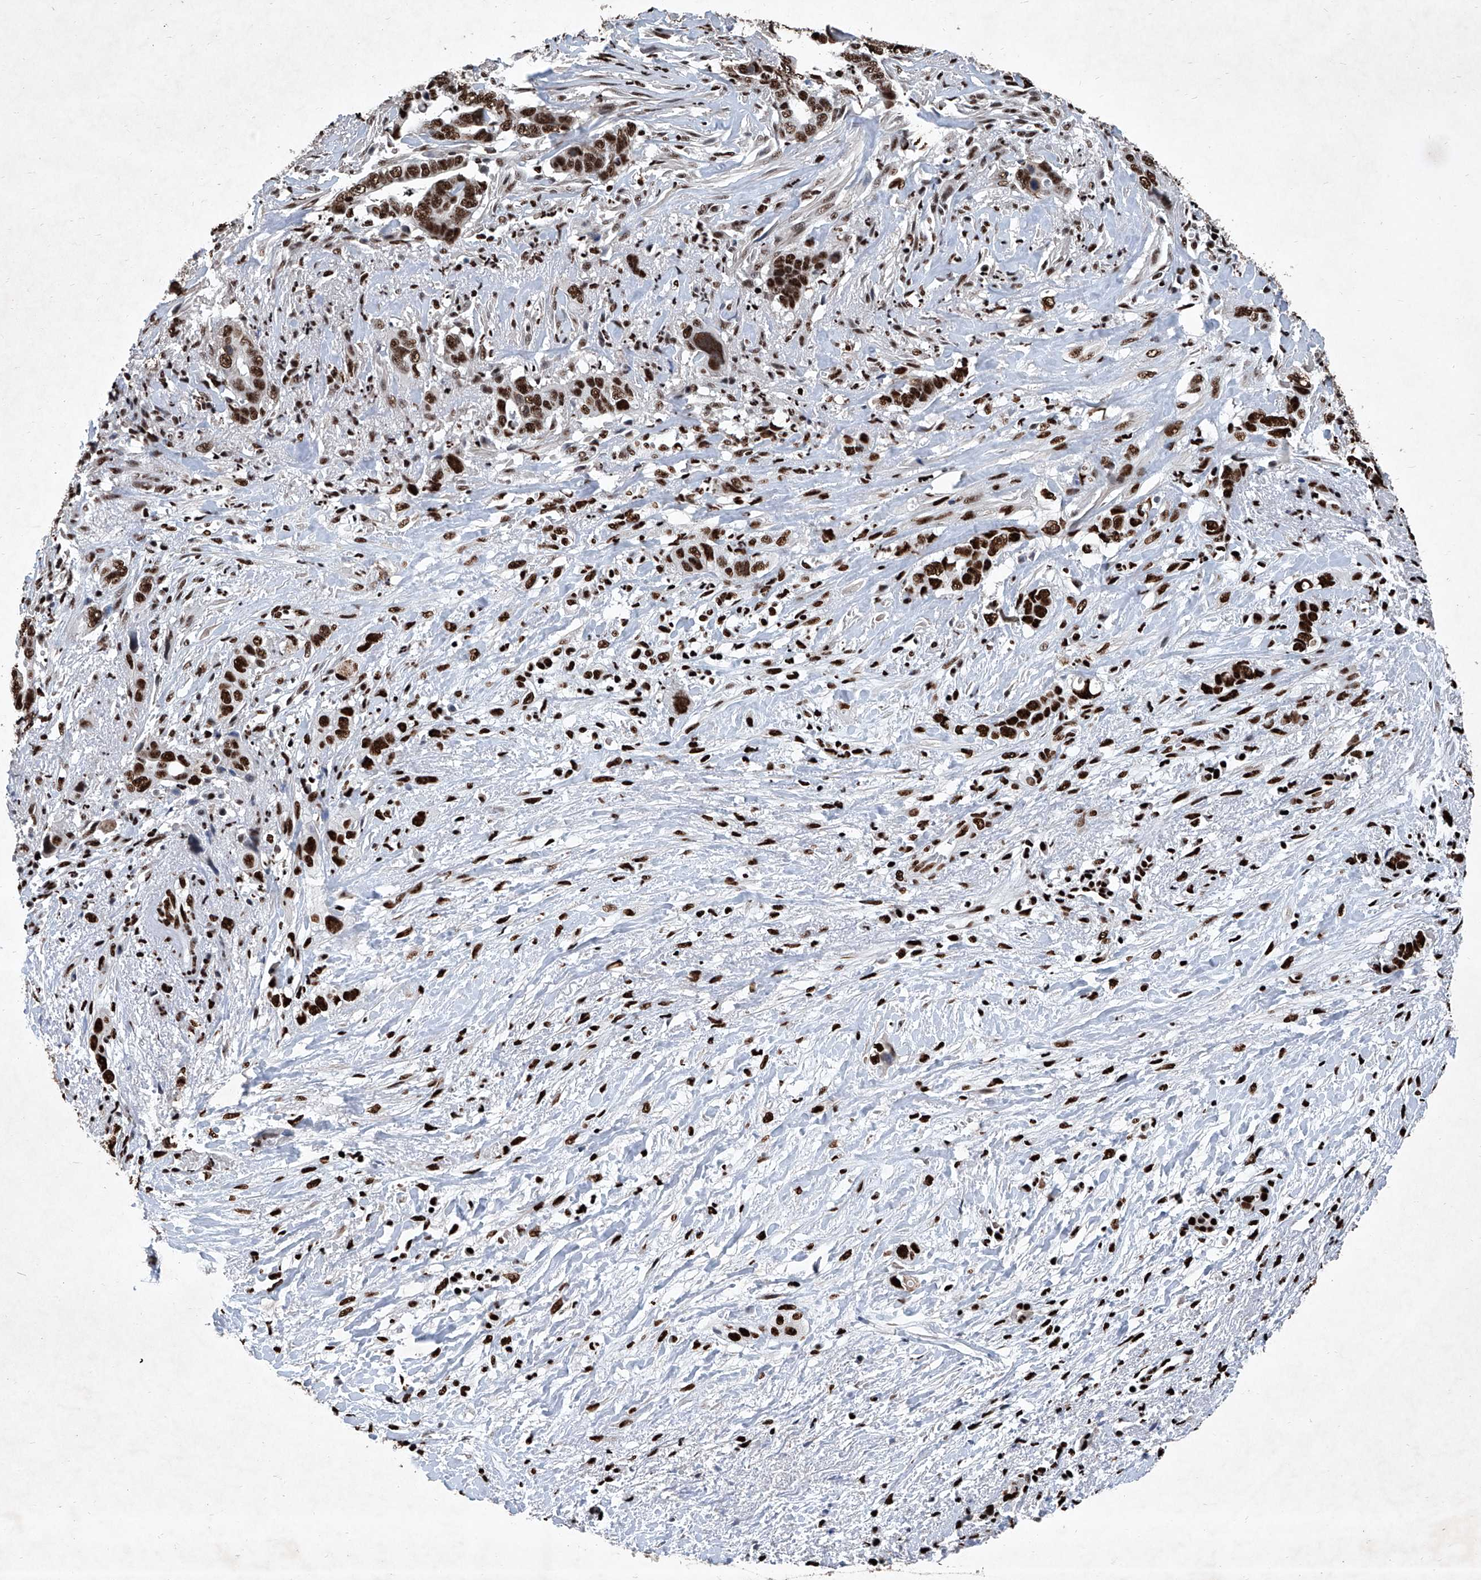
{"staining": {"intensity": "strong", "quantity": ">75%", "location": "nuclear"}, "tissue": "liver cancer", "cell_type": "Tumor cells", "image_type": "cancer", "snomed": [{"axis": "morphology", "description": "Cholangiocarcinoma"}, {"axis": "topography", "description": "Liver"}], "caption": "Protein expression analysis of human liver cholangiocarcinoma reveals strong nuclear positivity in about >75% of tumor cells.", "gene": "DDX39B", "patient": {"sex": "female", "age": 79}}